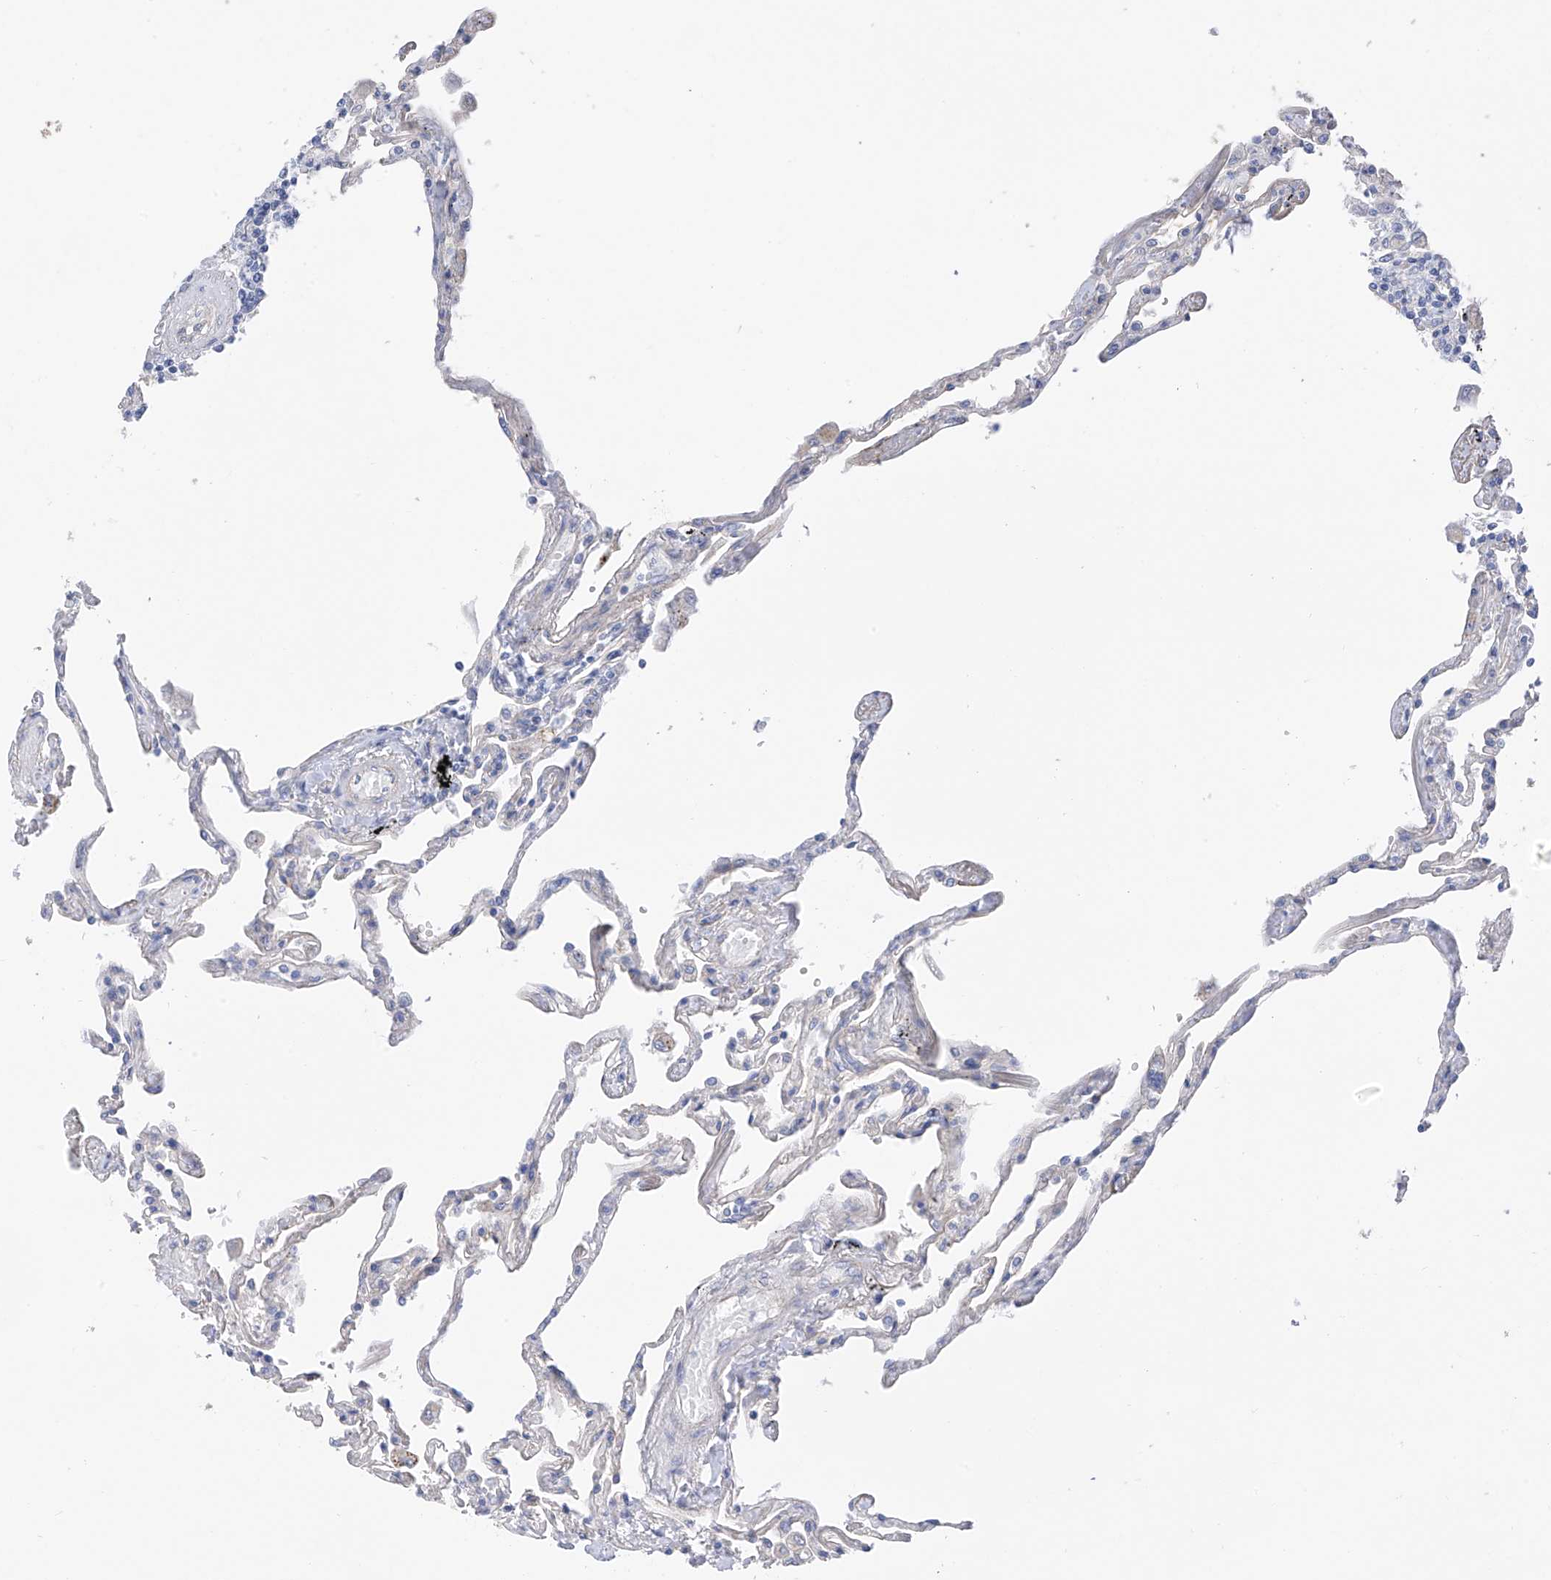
{"staining": {"intensity": "negative", "quantity": "none", "location": "none"}, "tissue": "lung", "cell_type": "Alveolar cells", "image_type": "normal", "snomed": [{"axis": "morphology", "description": "Normal tissue, NOS"}, {"axis": "topography", "description": "Lung"}], "caption": "Alveolar cells show no significant protein positivity in unremarkable lung. Nuclei are stained in blue.", "gene": "ITGA9", "patient": {"sex": "female", "age": 67}}